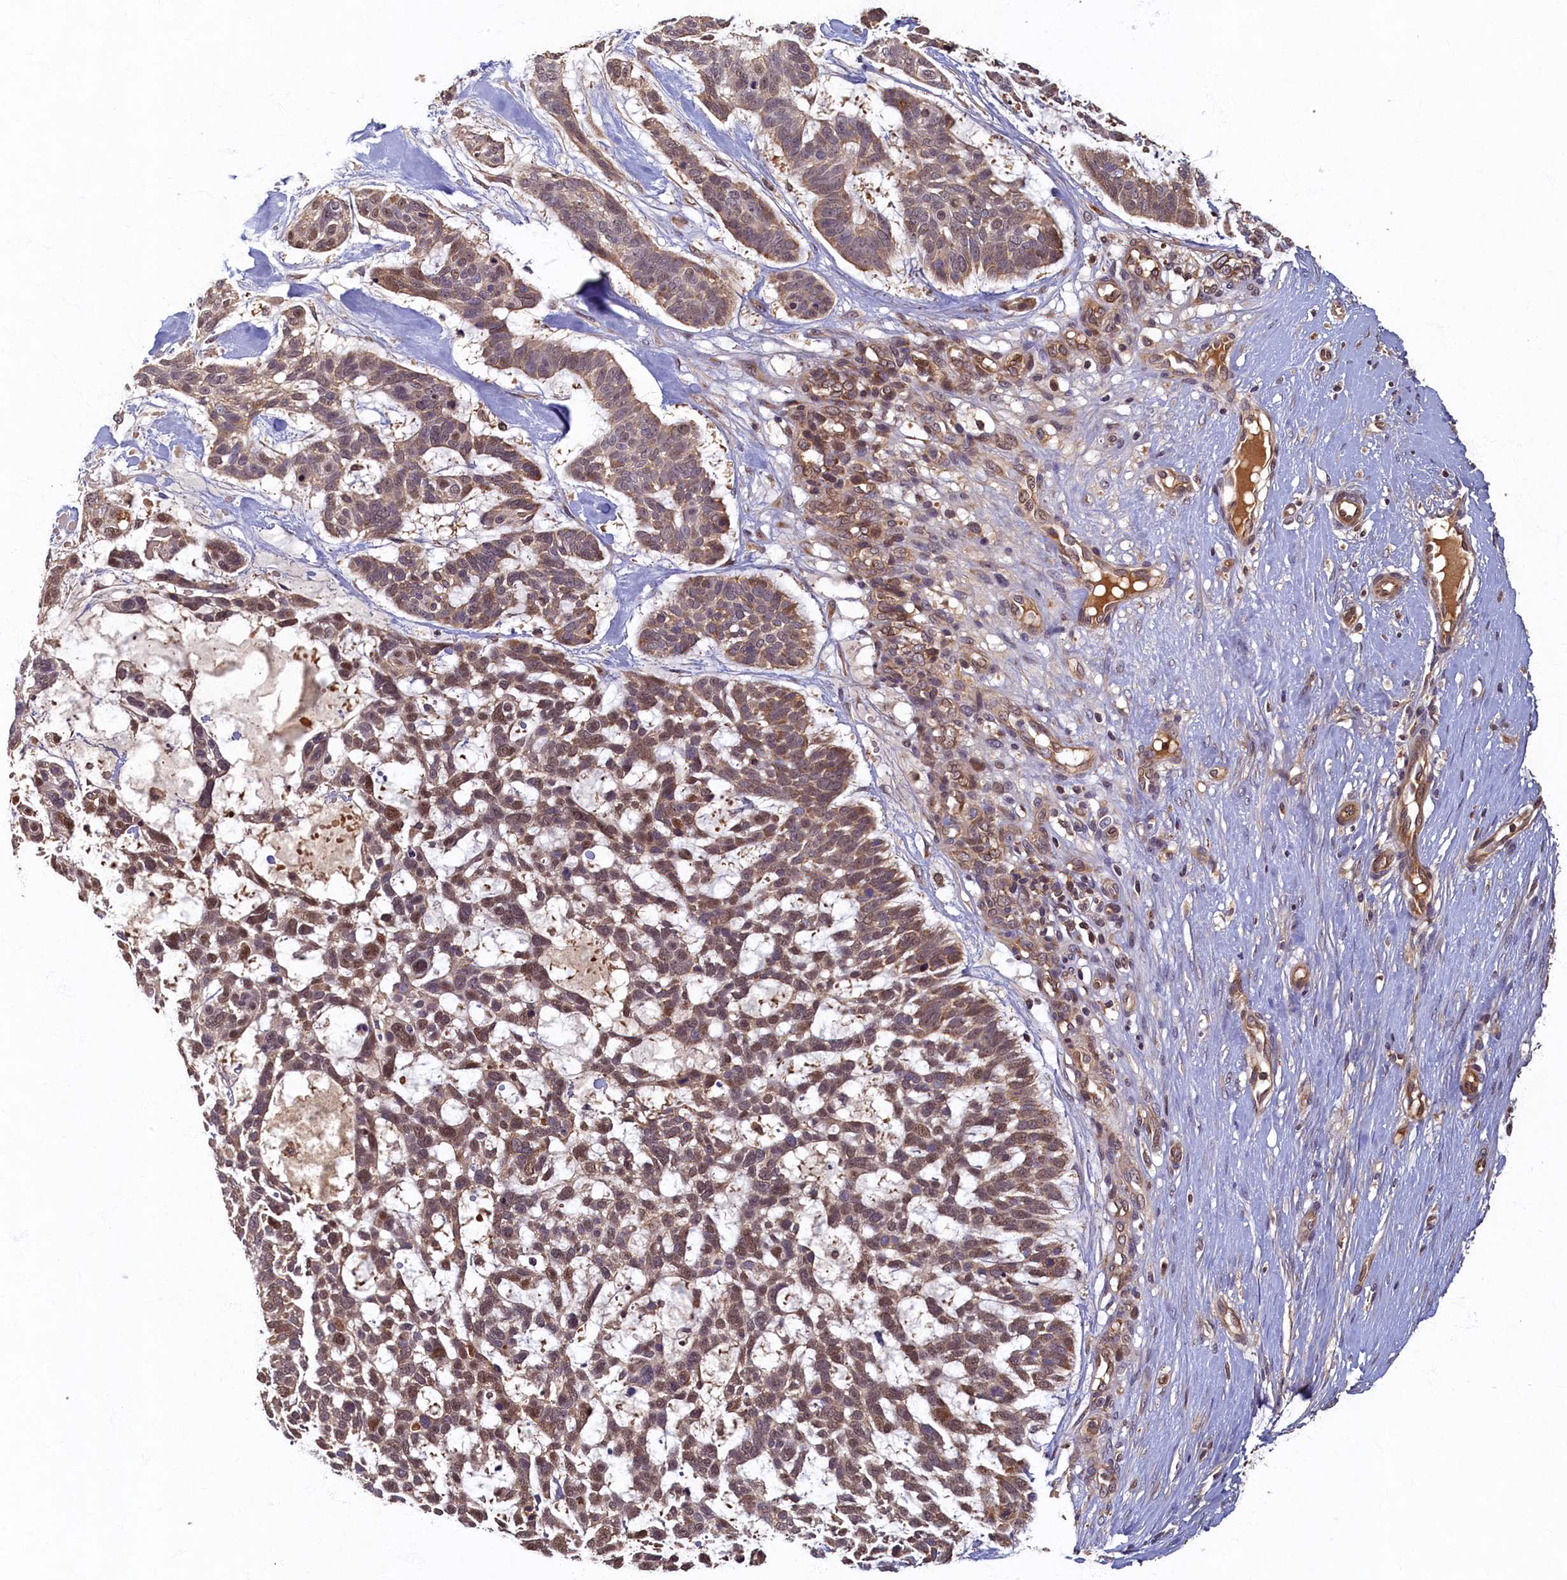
{"staining": {"intensity": "moderate", "quantity": ">75%", "location": "cytoplasmic/membranous,nuclear"}, "tissue": "skin cancer", "cell_type": "Tumor cells", "image_type": "cancer", "snomed": [{"axis": "morphology", "description": "Basal cell carcinoma"}, {"axis": "topography", "description": "Skin"}], "caption": "Immunohistochemistry (IHC) (DAB (3,3'-diaminobenzidine)) staining of basal cell carcinoma (skin) reveals moderate cytoplasmic/membranous and nuclear protein staining in about >75% of tumor cells.", "gene": "LCMT2", "patient": {"sex": "male", "age": 88}}